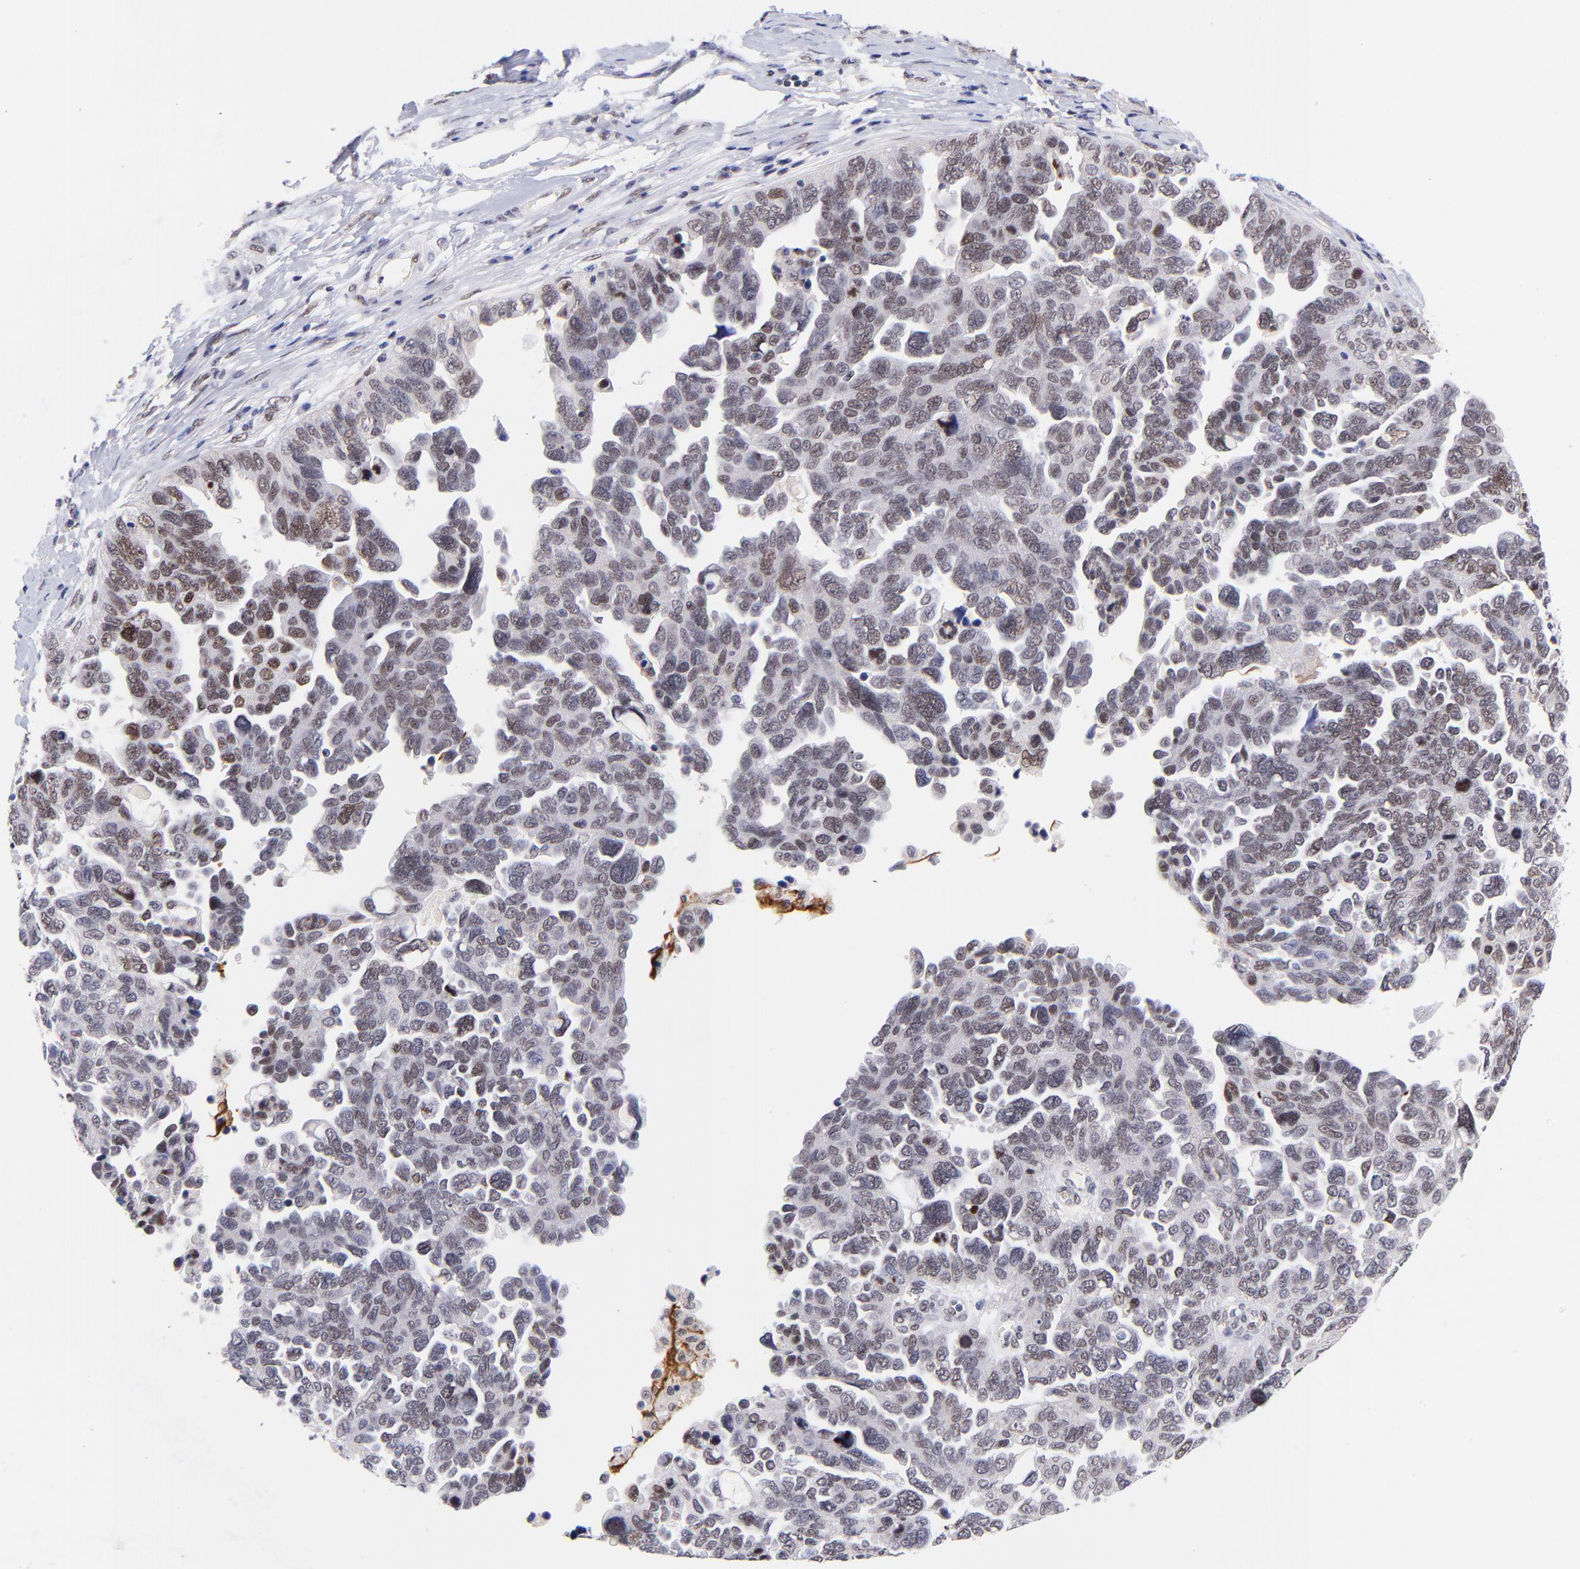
{"staining": {"intensity": "moderate", "quantity": ">75%", "location": "nuclear"}, "tissue": "ovarian cancer", "cell_type": "Tumor cells", "image_type": "cancer", "snomed": [{"axis": "morphology", "description": "Cystadenocarcinoma, serous, NOS"}, {"axis": "topography", "description": "Ovary"}], "caption": "Immunohistochemistry (IHC) (DAB) staining of ovarian serous cystadenocarcinoma exhibits moderate nuclear protein staining in about >75% of tumor cells.", "gene": "MIDEAS", "patient": {"sex": "female", "age": 64}}